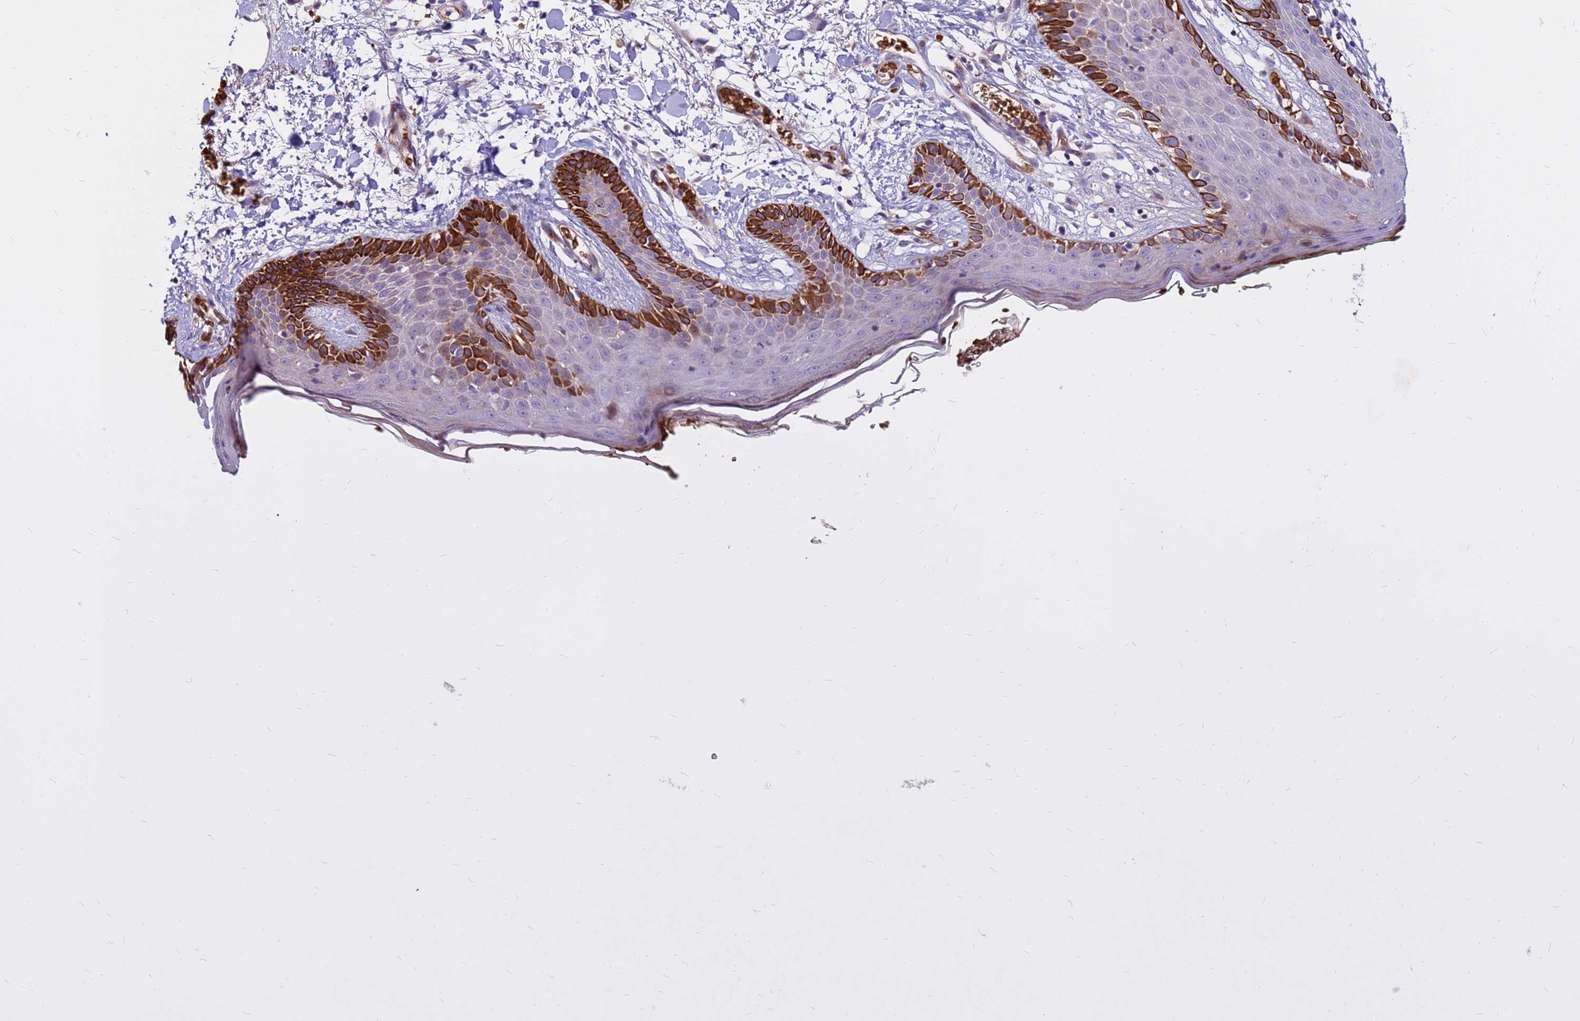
{"staining": {"intensity": "negative", "quantity": "none", "location": "none"}, "tissue": "skin", "cell_type": "Fibroblasts", "image_type": "normal", "snomed": [{"axis": "morphology", "description": "Normal tissue, NOS"}, {"axis": "topography", "description": "Skin"}], "caption": "Immunohistochemistry (IHC) histopathology image of normal skin: skin stained with DAB (3,3'-diaminobenzidine) displays no significant protein expression in fibroblasts.", "gene": "ZNF669", "patient": {"sex": "male", "age": 79}}